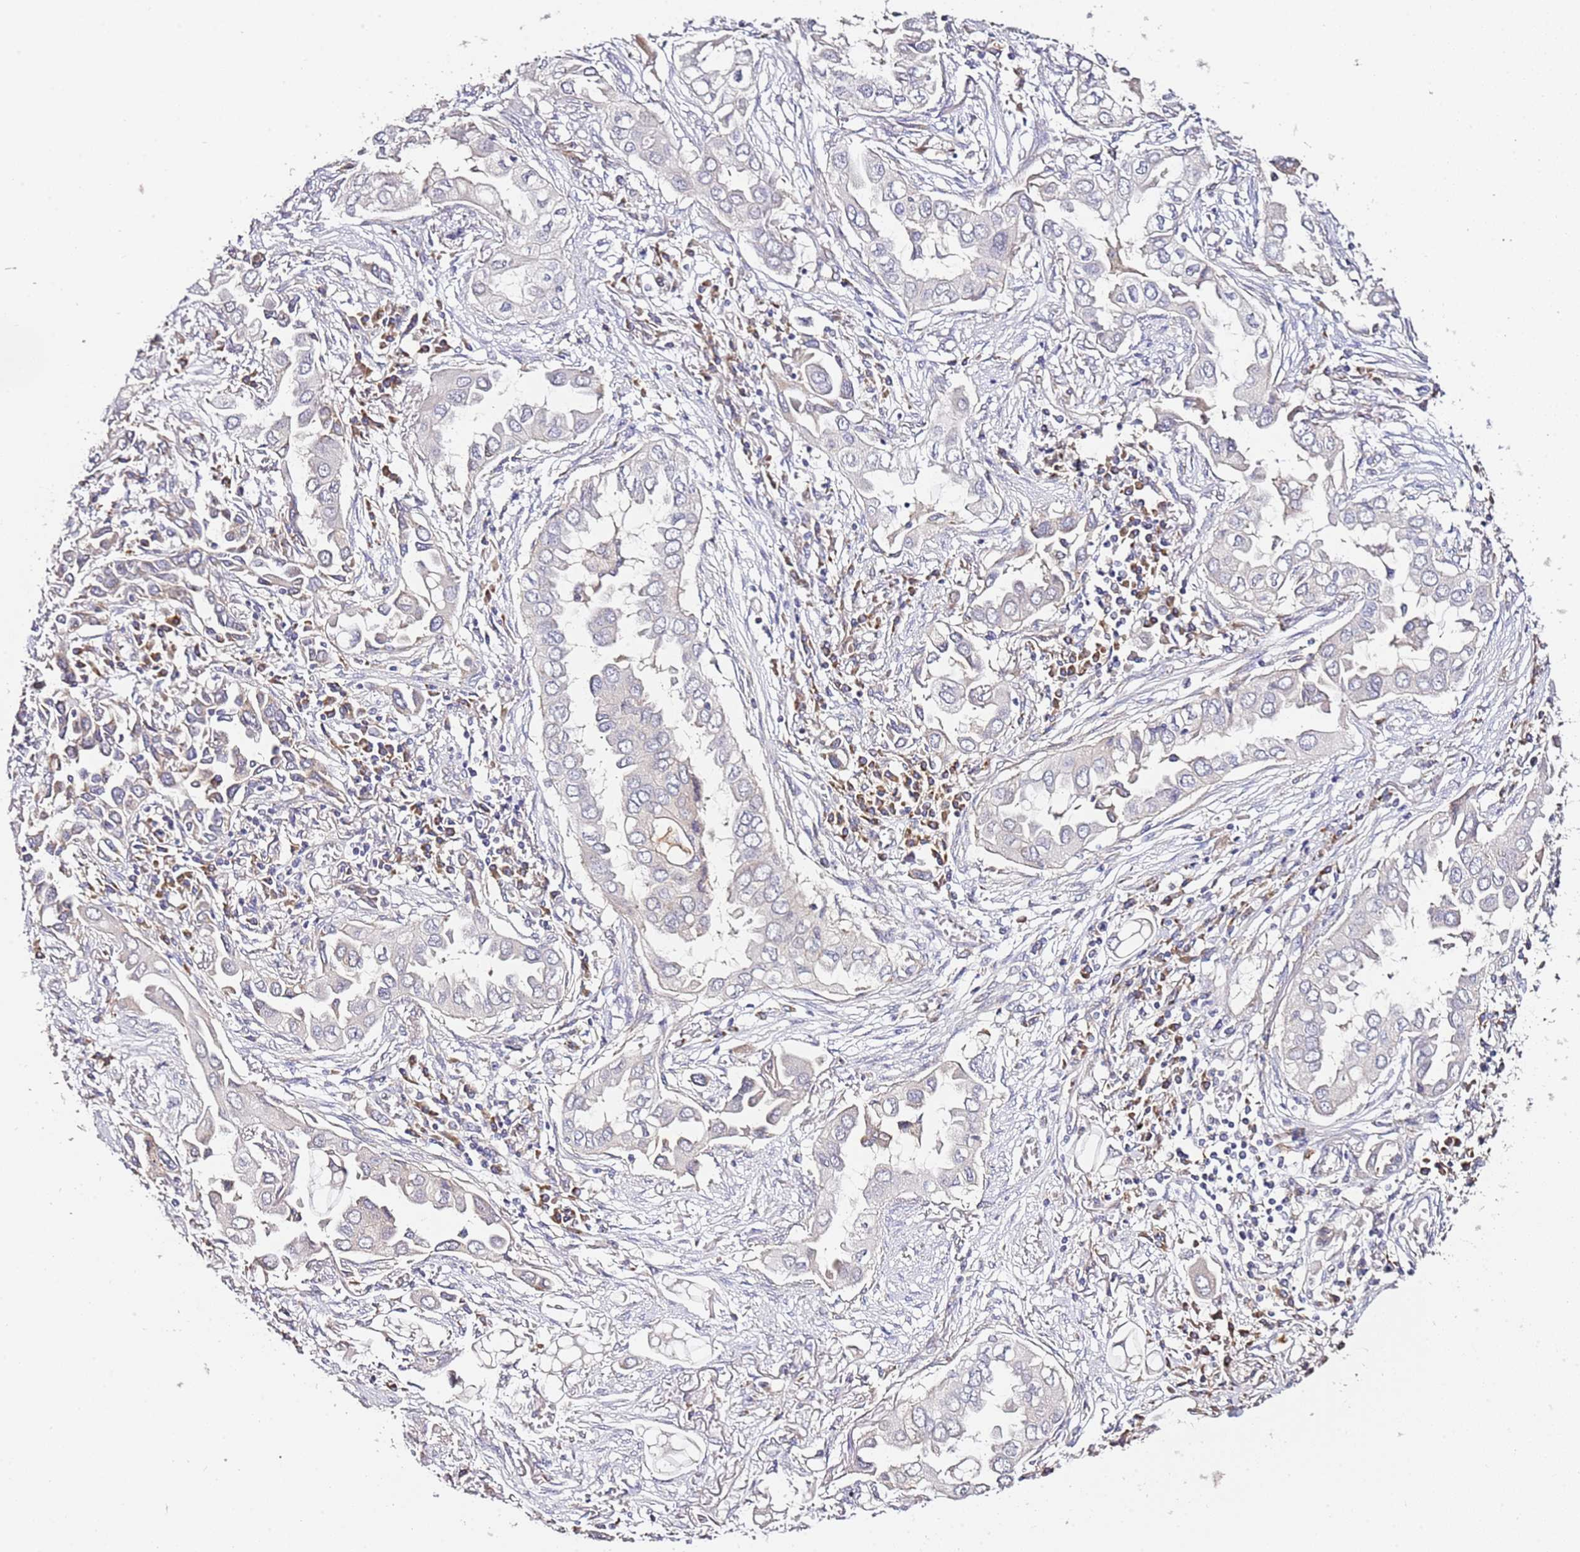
{"staining": {"intensity": "negative", "quantity": "none", "location": "none"}, "tissue": "lung cancer", "cell_type": "Tumor cells", "image_type": "cancer", "snomed": [{"axis": "morphology", "description": "Adenocarcinoma, NOS"}, {"axis": "topography", "description": "Lung"}], "caption": "Immunohistochemical staining of human adenocarcinoma (lung) reveals no significant staining in tumor cells.", "gene": "OR2B11", "patient": {"sex": "female", "age": 76}}